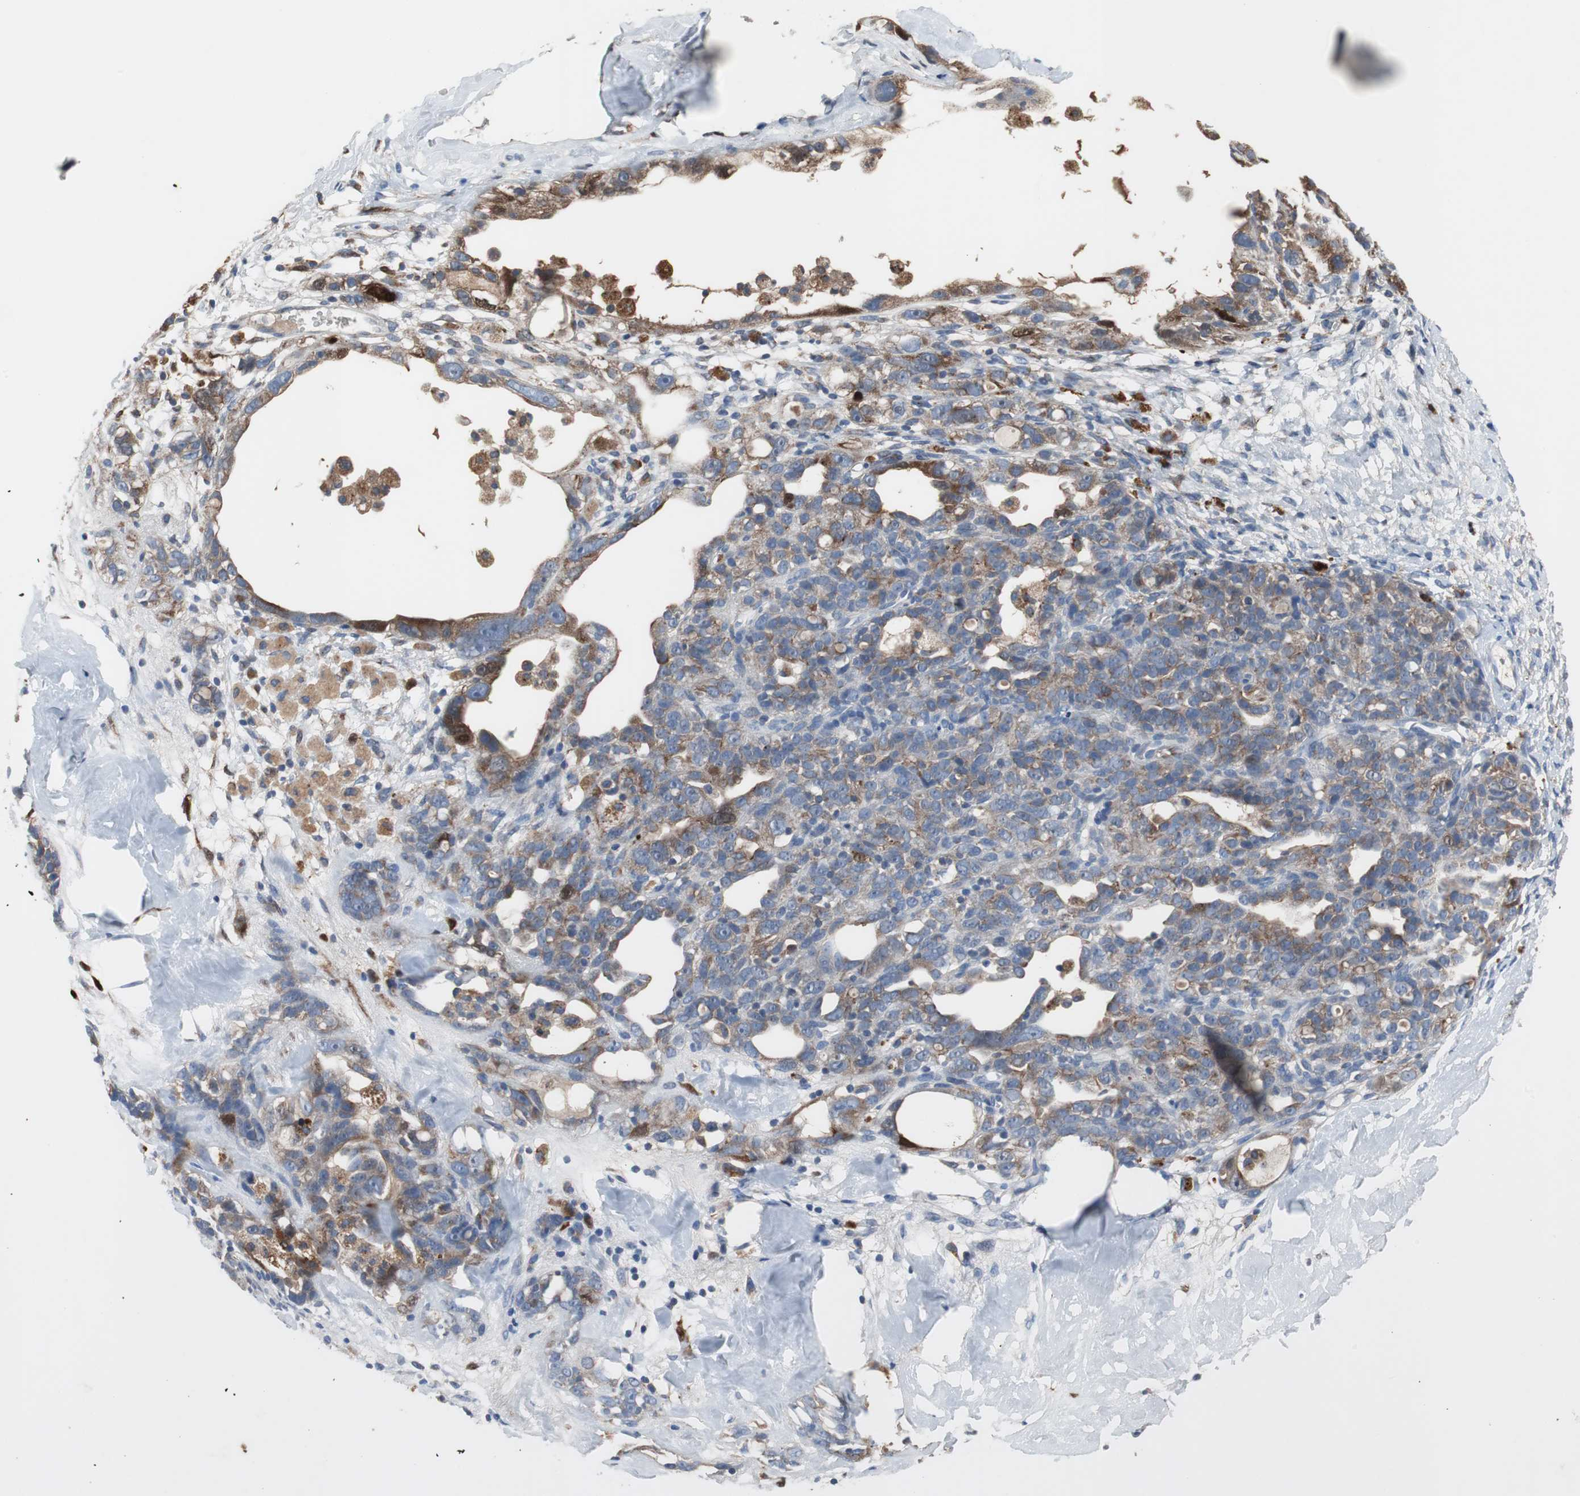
{"staining": {"intensity": "moderate", "quantity": ">75%", "location": "cytoplasmic/membranous"}, "tissue": "ovarian cancer", "cell_type": "Tumor cells", "image_type": "cancer", "snomed": [{"axis": "morphology", "description": "Cystadenocarcinoma, serous, NOS"}, {"axis": "topography", "description": "Ovary"}], "caption": "High-power microscopy captured an immunohistochemistry (IHC) micrograph of ovarian serous cystadenocarcinoma, revealing moderate cytoplasmic/membranous expression in about >75% of tumor cells.", "gene": "CALB2", "patient": {"sex": "female", "age": 66}}